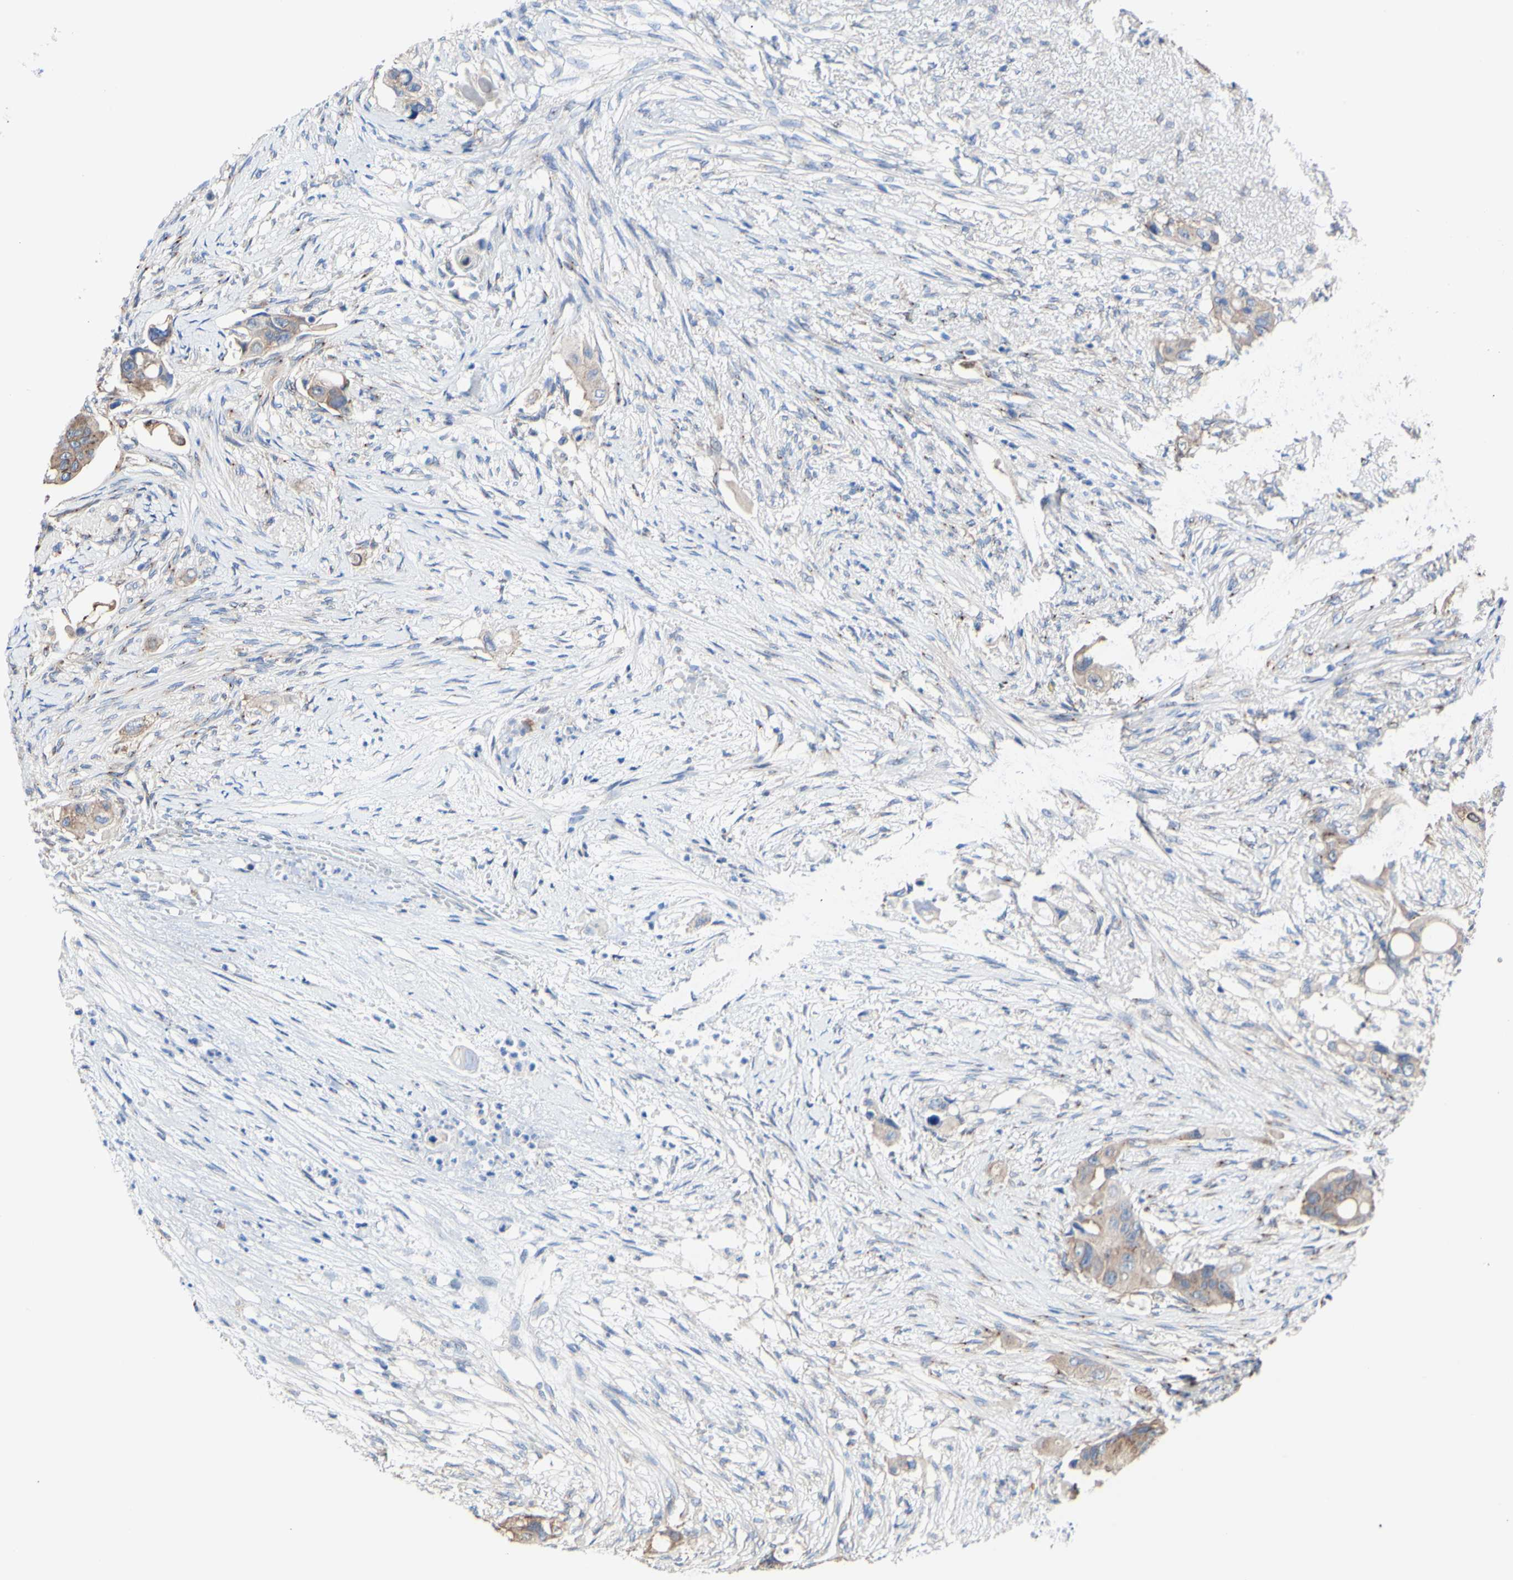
{"staining": {"intensity": "moderate", "quantity": "25%-75%", "location": "cytoplasmic/membranous"}, "tissue": "colorectal cancer", "cell_type": "Tumor cells", "image_type": "cancer", "snomed": [{"axis": "morphology", "description": "Adenocarcinoma, NOS"}, {"axis": "topography", "description": "Colon"}], "caption": "Immunohistochemistry of human colorectal cancer displays medium levels of moderate cytoplasmic/membranous positivity in about 25%-75% of tumor cells.", "gene": "LRIG3", "patient": {"sex": "female", "age": 57}}